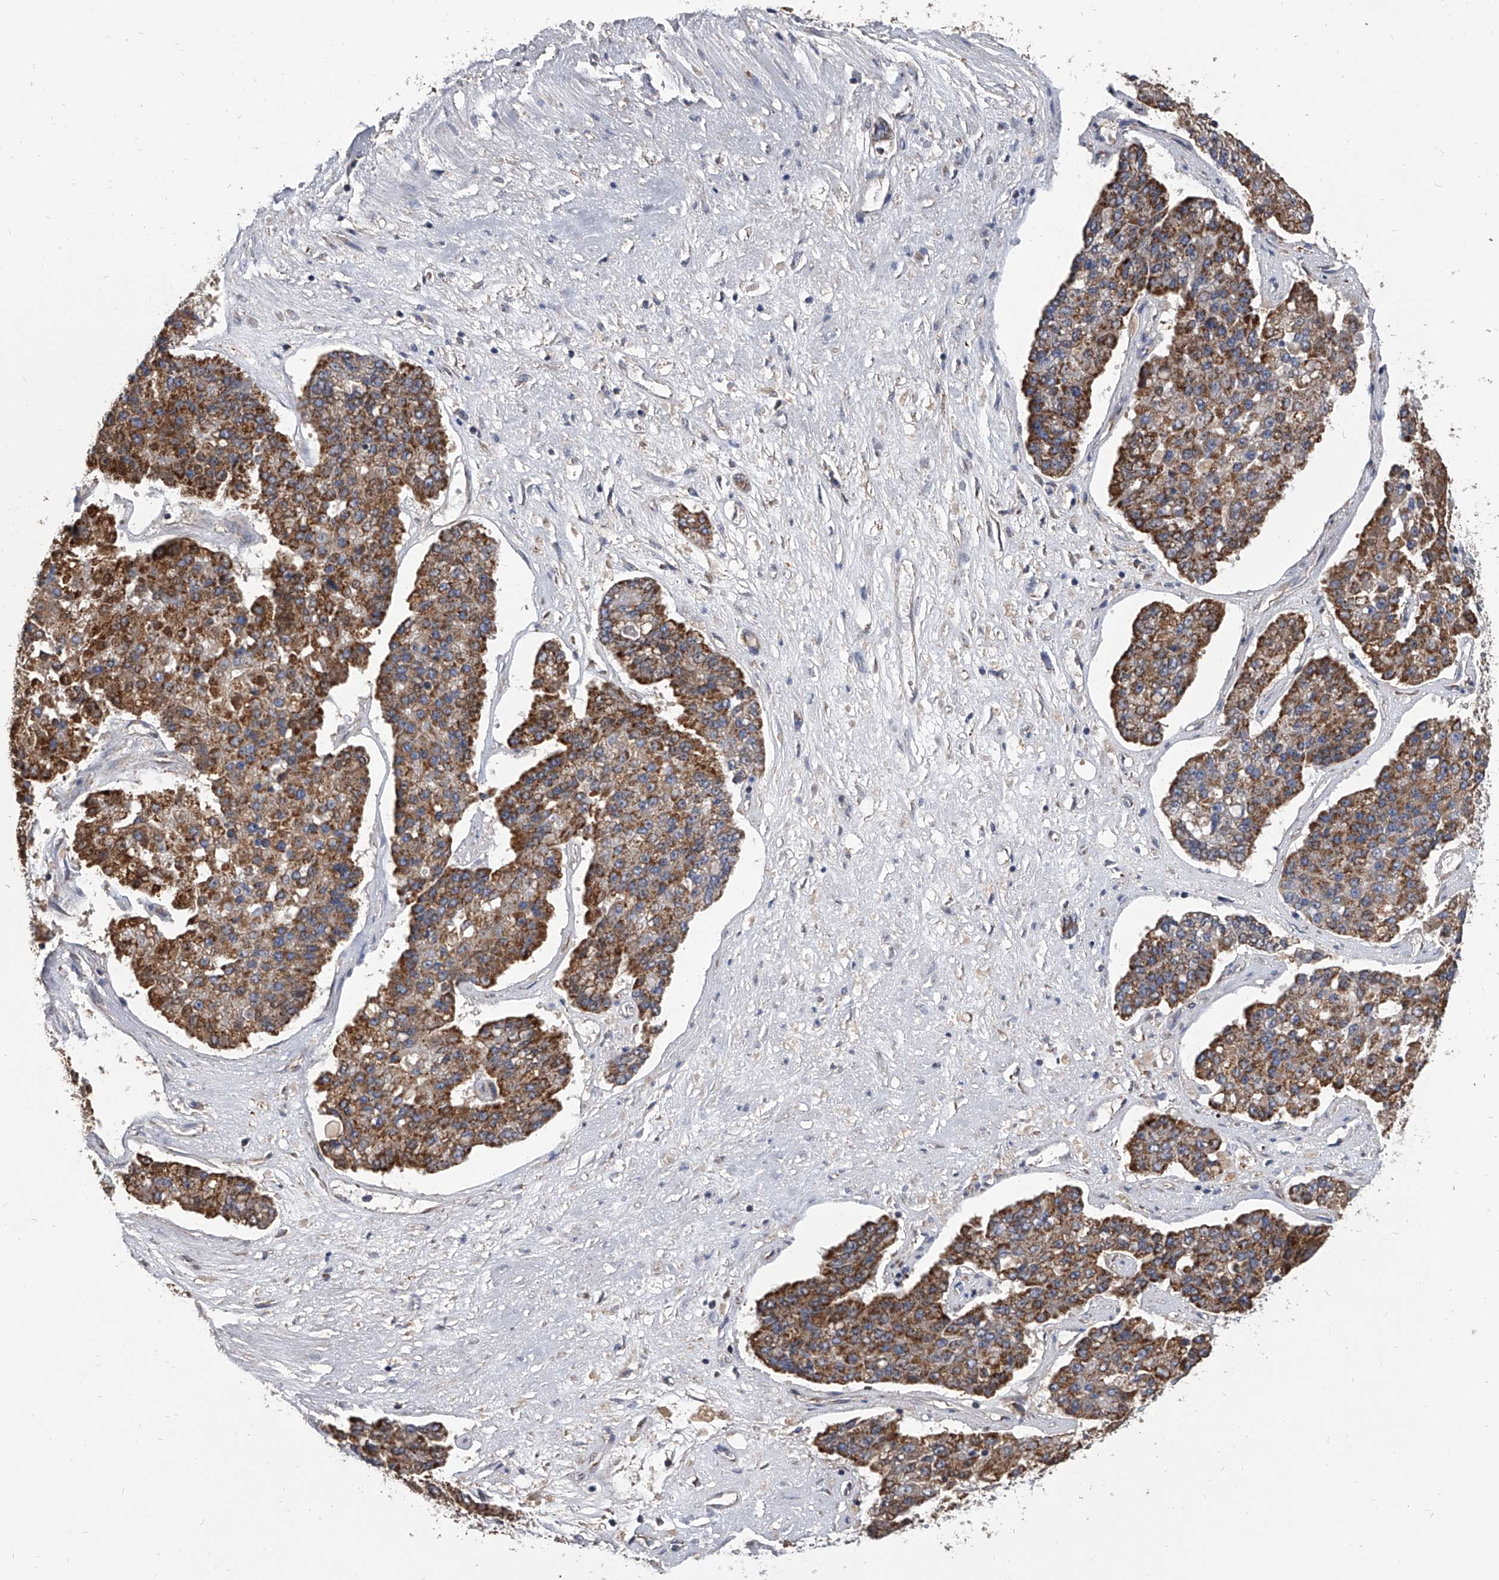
{"staining": {"intensity": "strong", "quantity": ">75%", "location": "cytoplasmic/membranous"}, "tissue": "pancreatic cancer", "cell_type": "Tumor cells", "image_type": "cancer", "snomed": [{"axis": "morphology", "description": "Adenocarcinoma, NOS"}, {"axis": "topography", "description": "Pancreas"}], "caption": "Pancreatic cancer stained with IHC displays strong cytoplasmic/membranous staining in about >75% of tumor cells.", "gene": "MRPL28", "patient": {"sex": "male", "age": 50}}